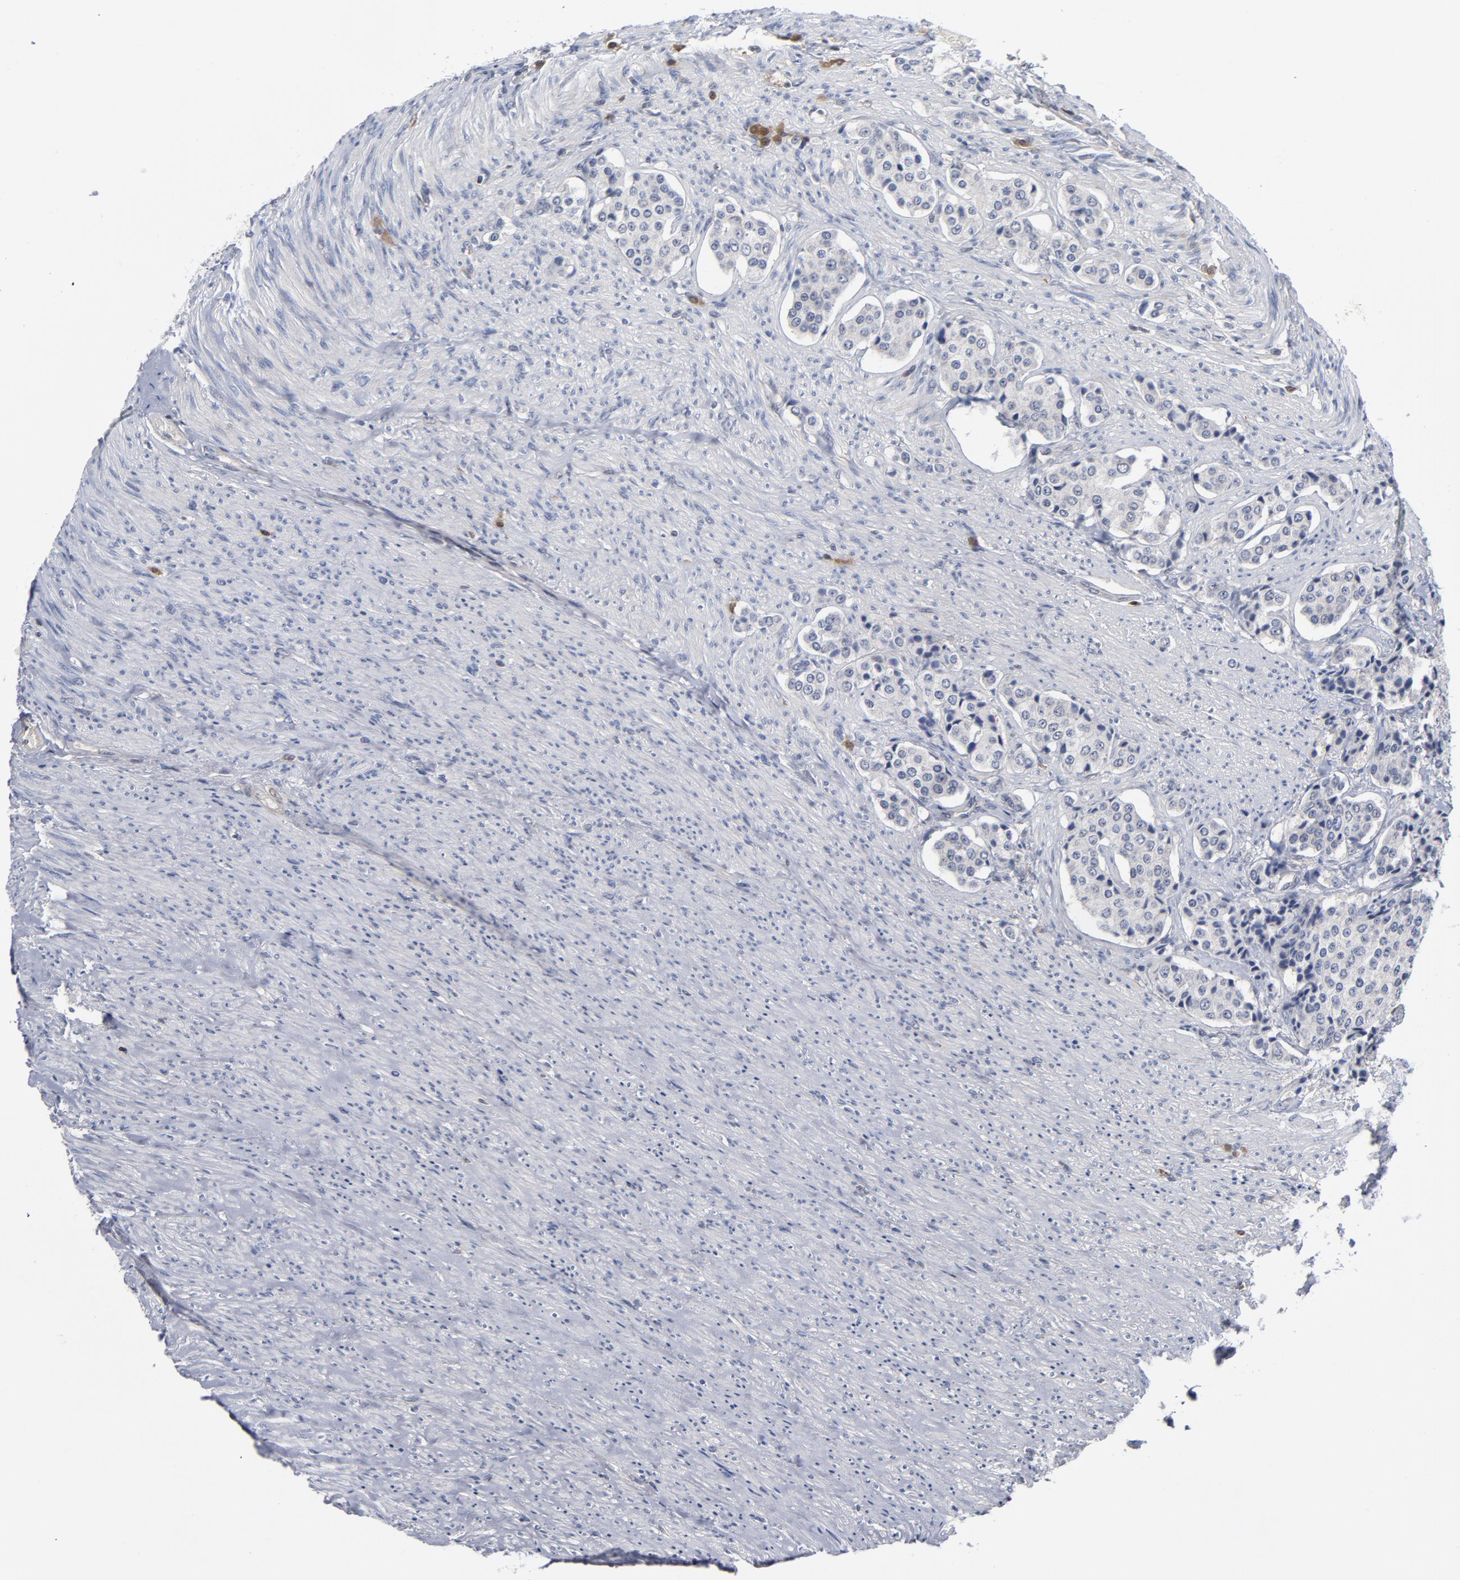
{"staining": {"intensity": "negative", "quantity": "none", "location": "none"}, "tissue": "carcinoid", "cell_type": "Tumor cells", "image_type": "cancer", "snomed": [{"axis": "morphology", "description": "Carcinoid, malignant, NOS"}, {"axis": "topography", "description": "Colon"}], "caption": "The photomicrograph demonstrates no staining of tumor cells in carcinoid (malignant).", "gene": "TRADD", "patient": {"sex": "female", "age": 61}}